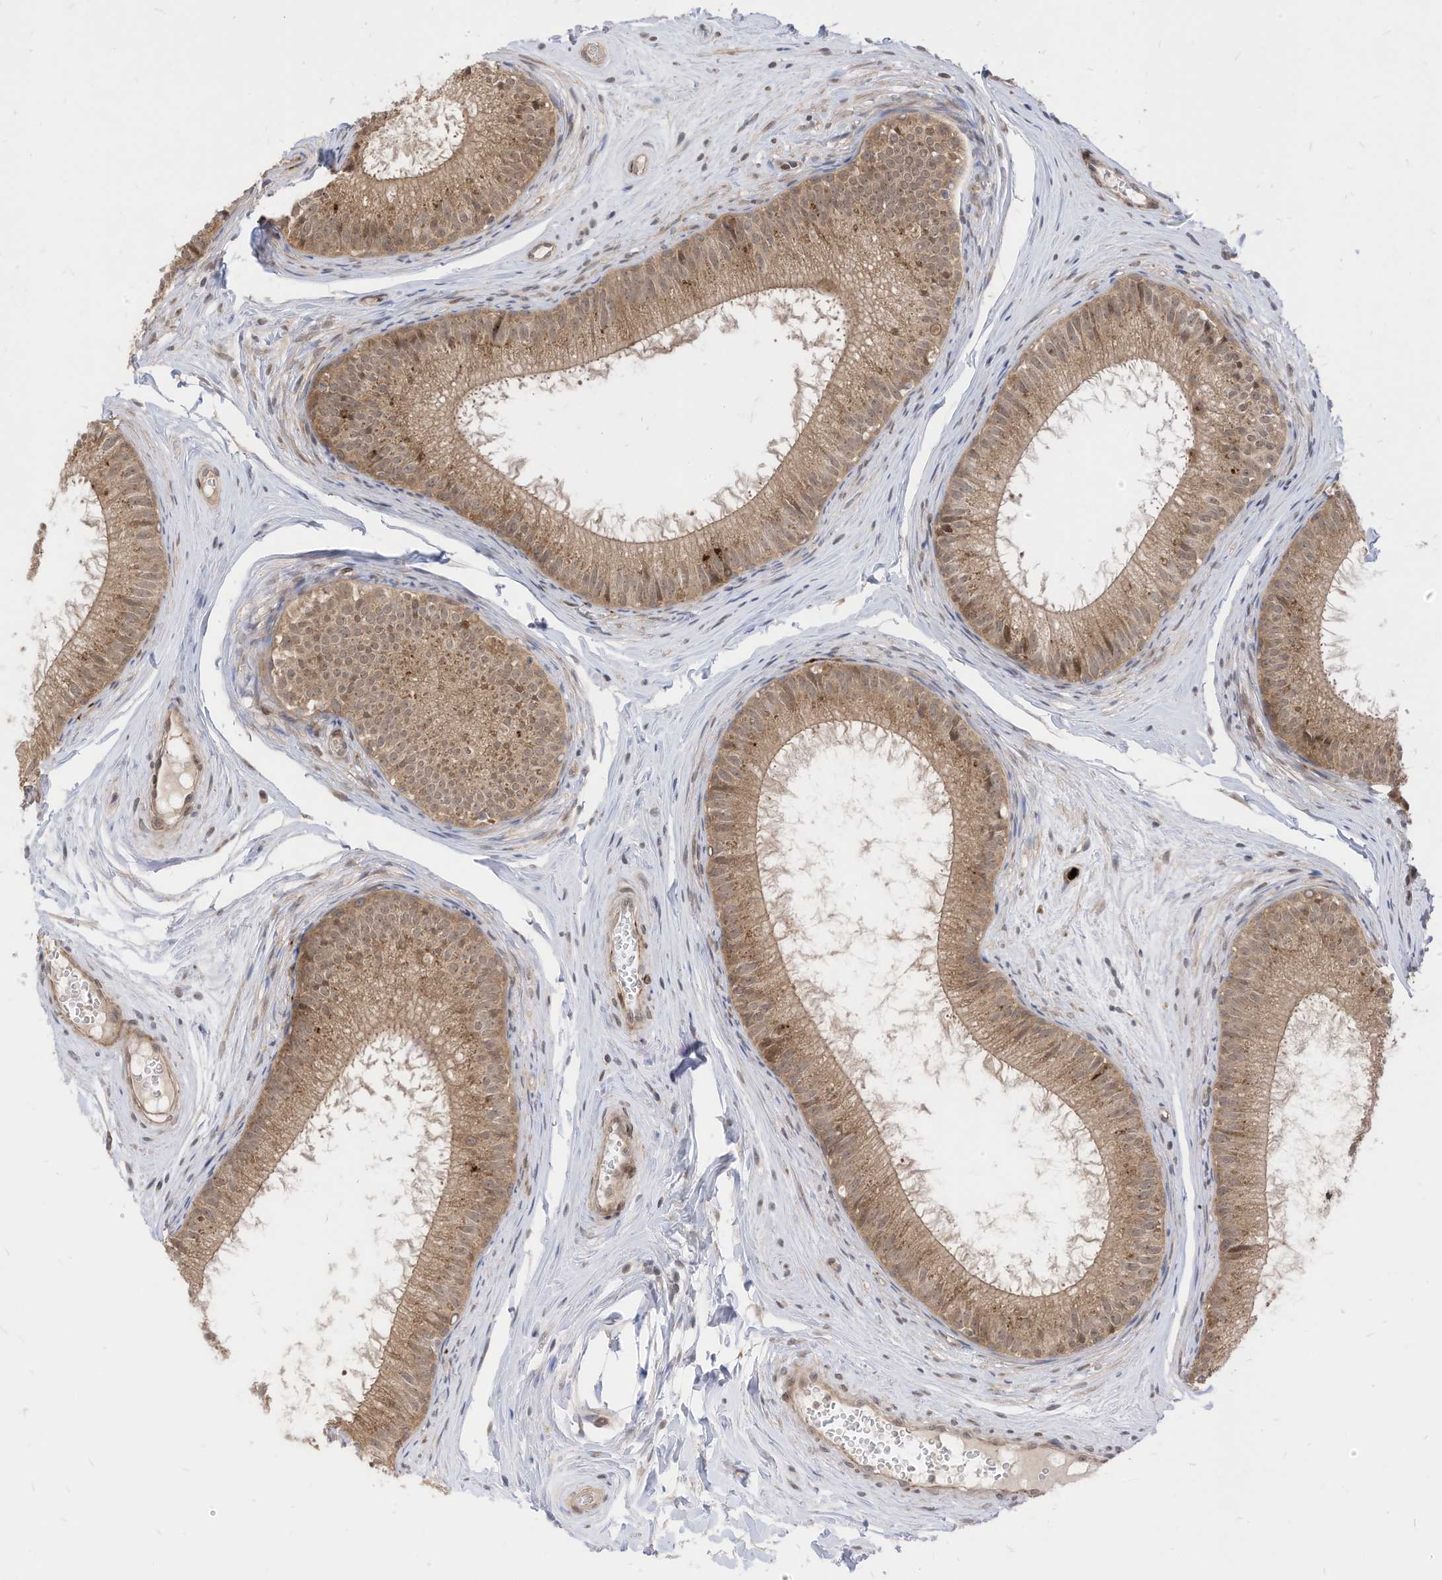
{"staining": {"intensity": "moderate", "quantity": "25%-75%", "location": "cytoplasmic/membranous"}, "tissue": "epididymis", "cell_type": "Glandular cells", "image_type": "normal", "snomed": [{"axis": "morphology", "description": "Normal tissue, NOS"}, {"axis": "topography", "description": "Epididymis"}], "caption": "Immunohistochemistry (DAB) staining of normal epididymis reveals moderate cytoplasmic/membranous protein expression in about 25%-75% of glandular cells.", "gene": "CNKSR1", "patient": {"sex": "male", "age": 34}}